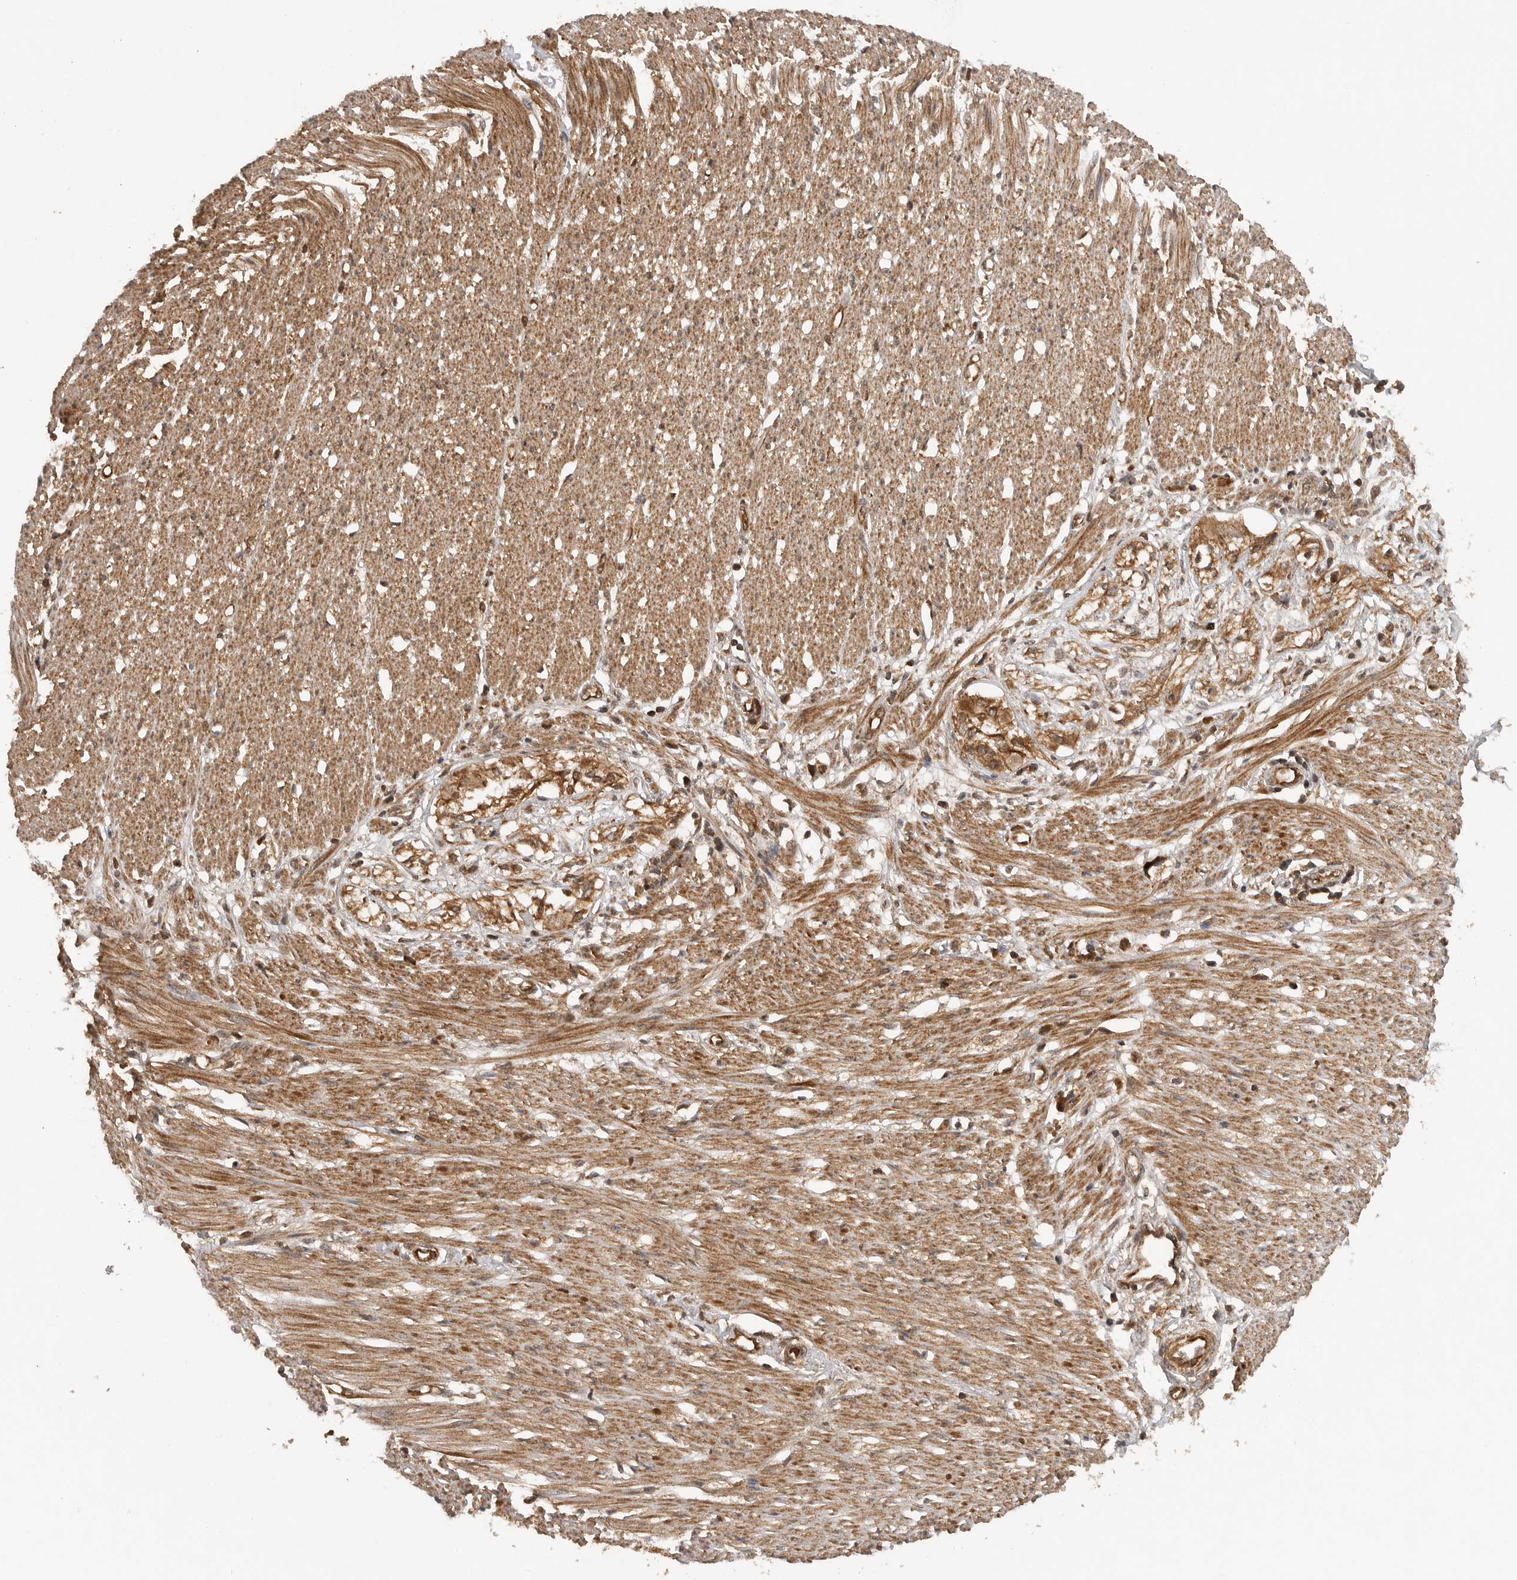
{"staining": {"intensity": "strong", "quantity": ">75%", "location": "cytoplasmic/membranous"}, "tissue": "smooth muscle", "cell_type": "Smooth muscle cells", "image_type": "normal", "snomed": [{"axis": "morphology", "description": "Normal tissue, NOS"}, {"axis": "morphology", "description": "Adenocarcinoma, NOS"}, {"axis": "topography", "description": "Colon"}, {"axis": "topography", "description": "Peripheral nerve tissue"}], "caption": "High-power microscopy captured an immunohistochemistry (IHC) histopathology image of benign smooth muscle, revealing strong cytoplasmic/membranous expression in approximately >75% of smooth muscle cells.", "gene": "PRDX4", "patient": {"sex": "male", "age": 14}}